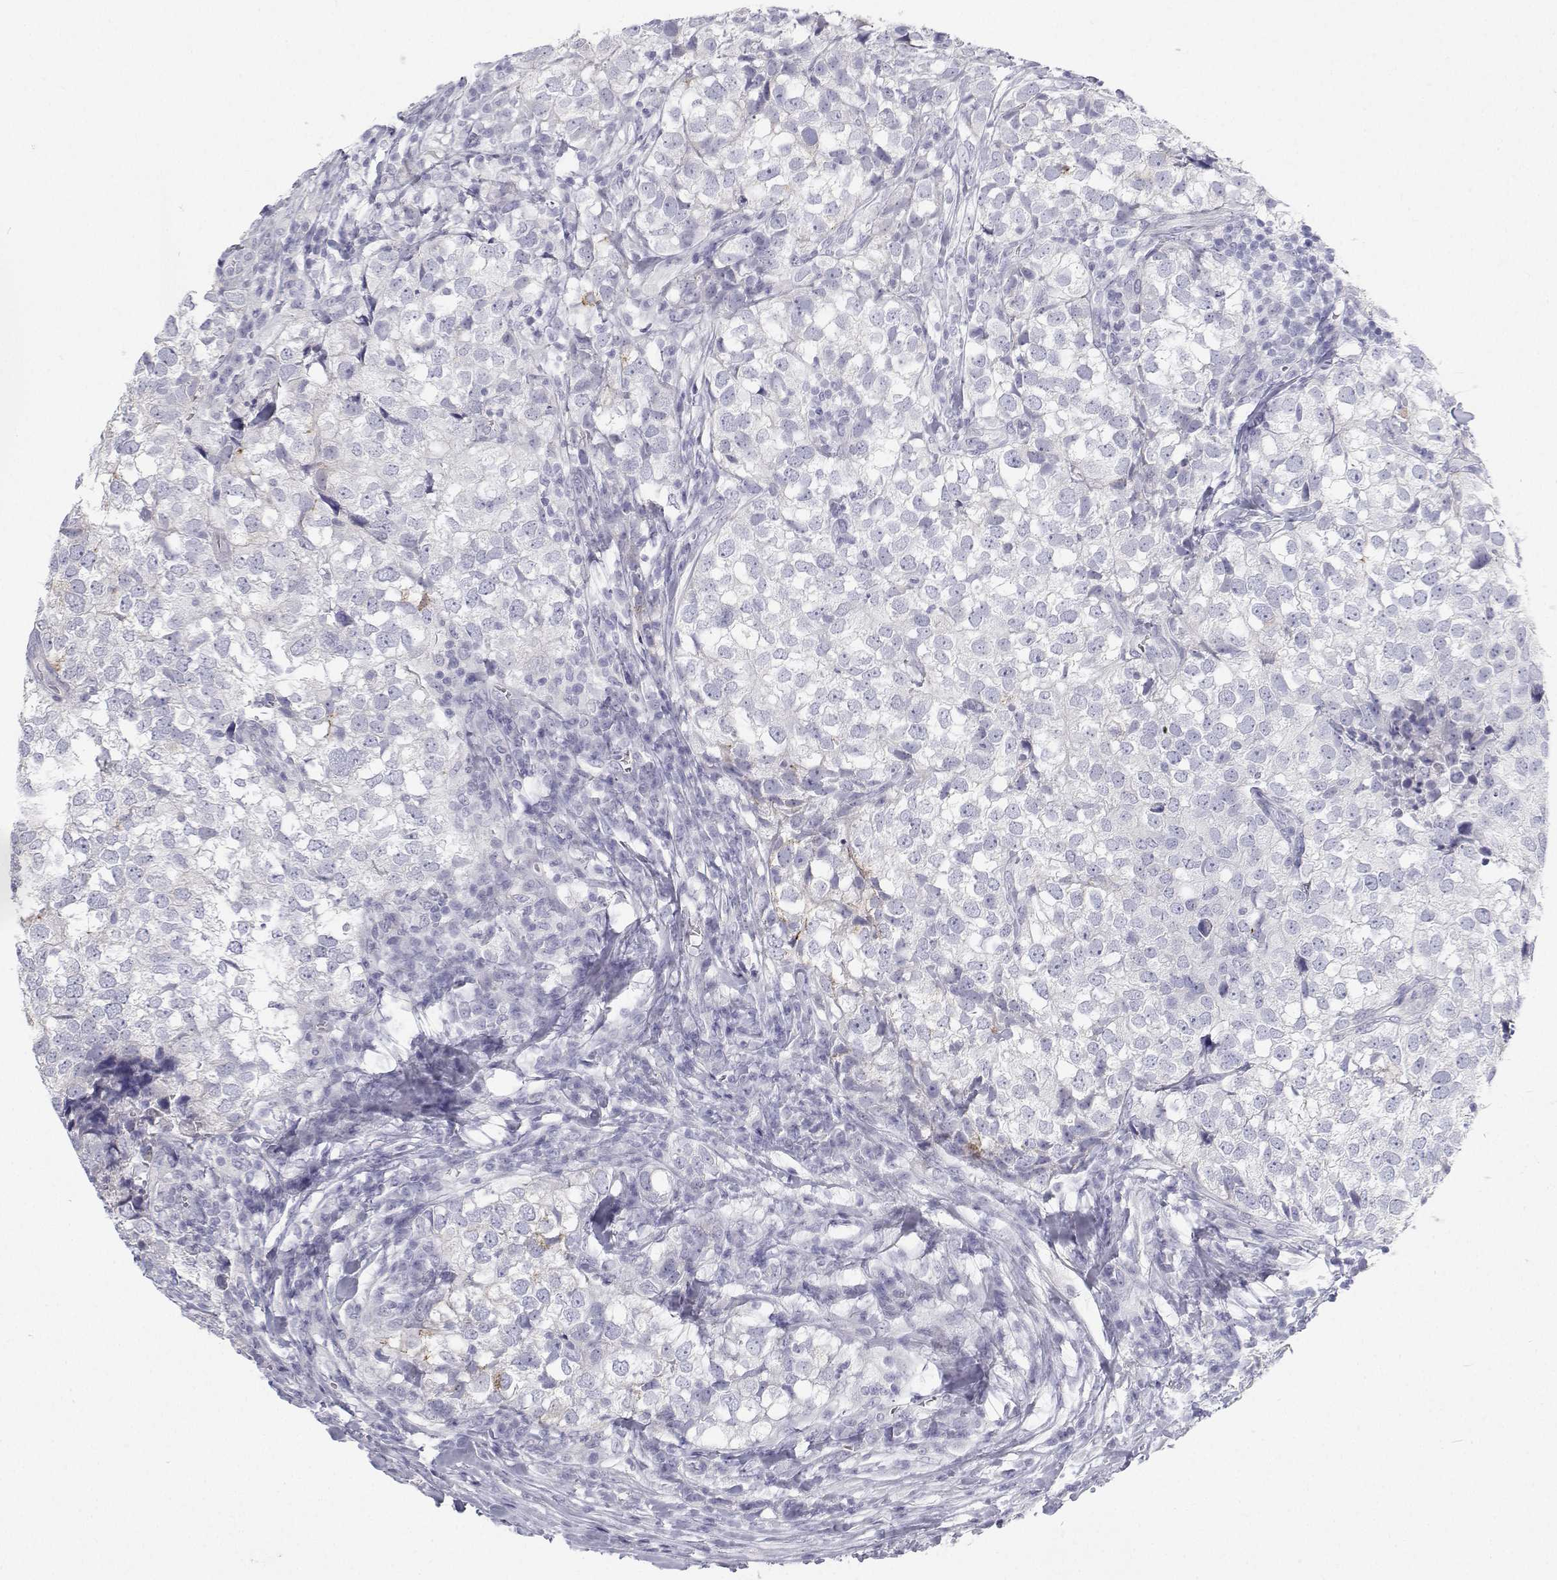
{"staining": {"intensity": "negative", "quantity": "none", "location": "none"}, "tissue": "breast cancer", "cell_type": "Tumor cells", "image_type": "cancer", "snomed": [{"axis": "morphology", "description": "Duct carcinoma"}, {"axis": "topography", "description": "Breast"}], "caption": "This is an IHC micrograph of human breast cancer. There is no positivity in tumor cells.", "gene": "TTN", "patient": {"sex": "female", "age": 30}}